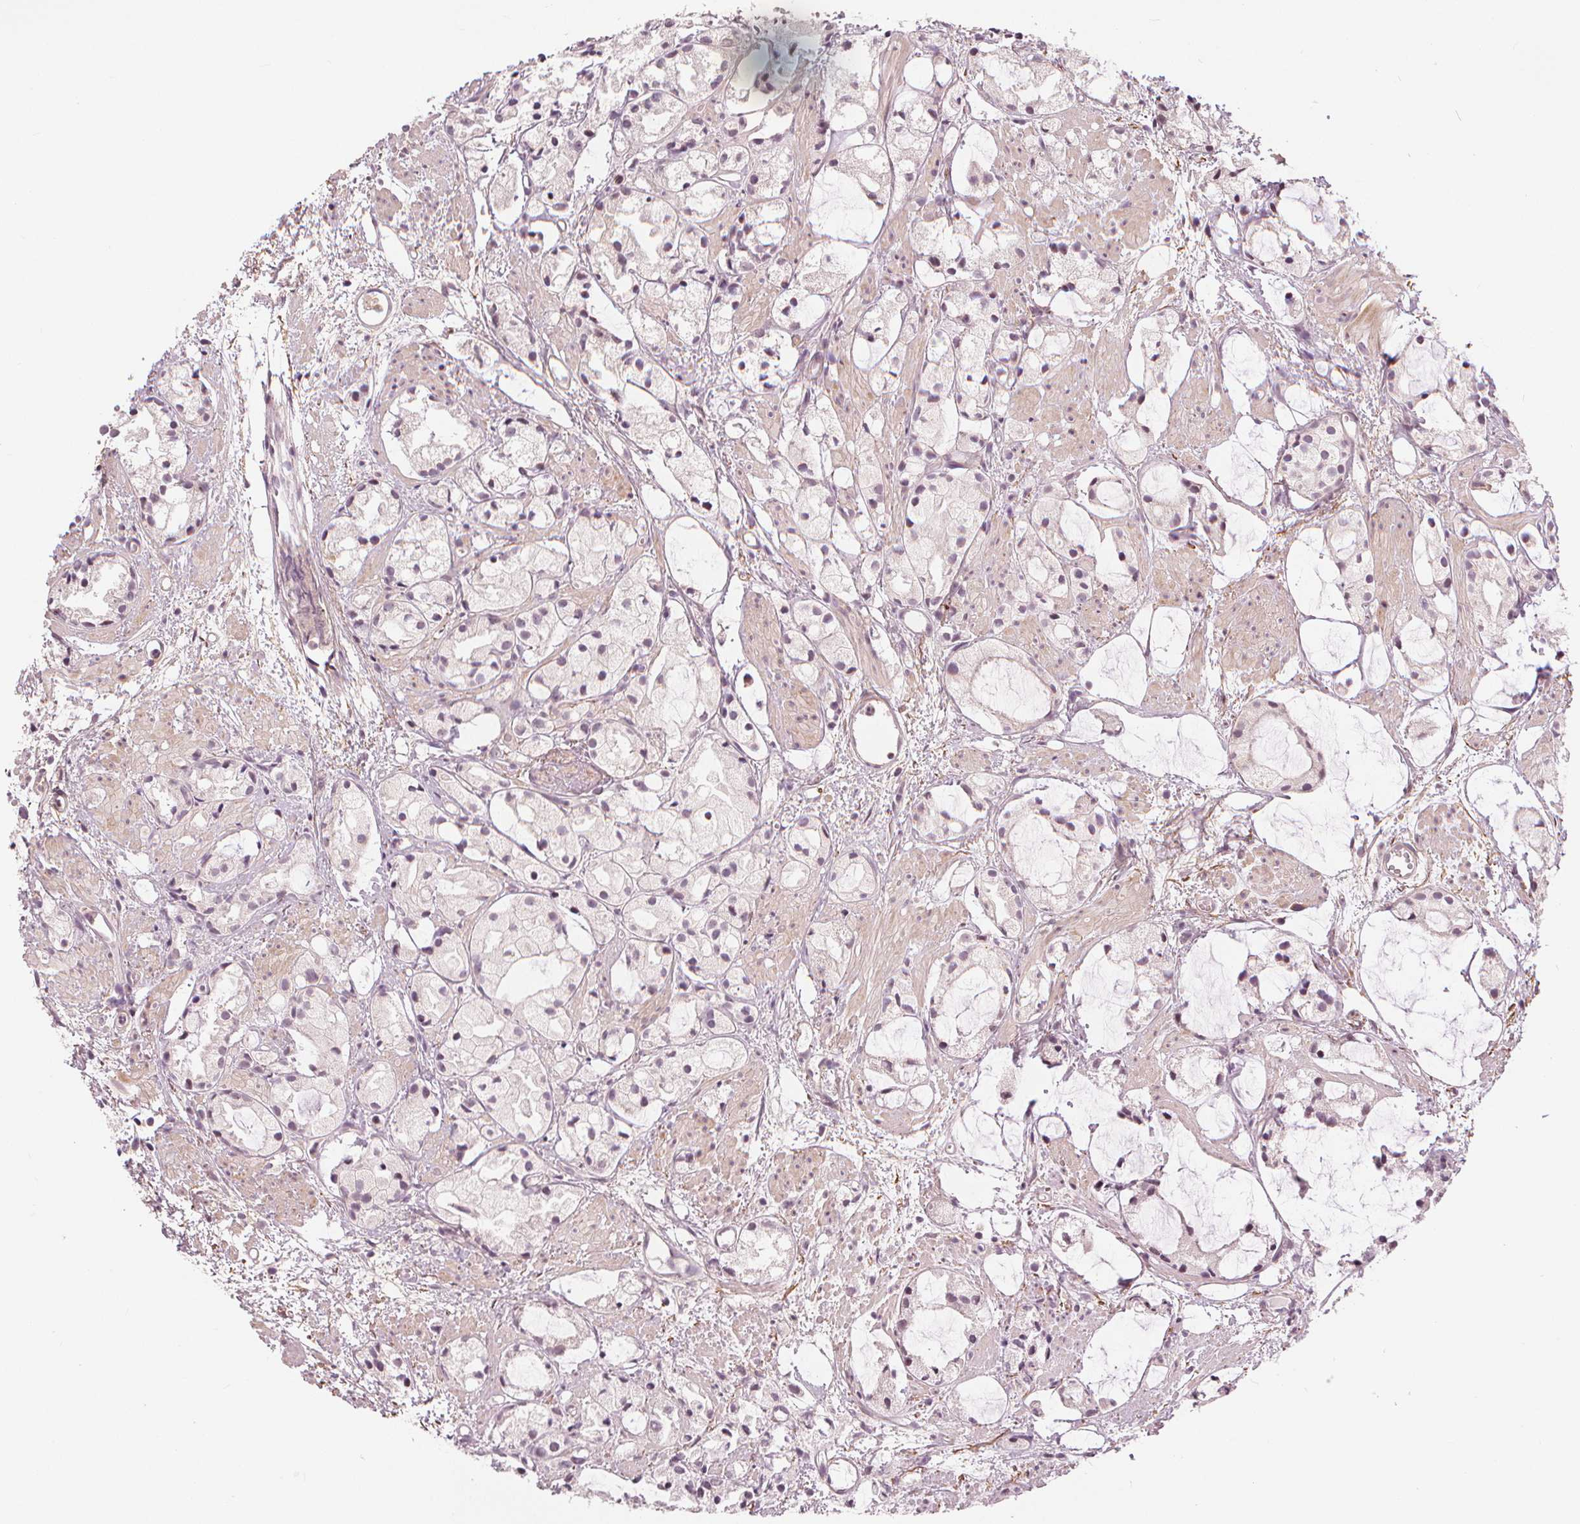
{"staining": {"intensity": "negative", "quantity": "none", "location": "none"}, "tissue": "prostate cancer", "cell_type": "Tumor cells", "image_type": "cancer", "snomed": [{"axis": "morphology", "description": "Adenocarcinoma, High grade"}, {"axis": "topography", "description": "Prostate"}], "caption": "Tumor cells are negative for protein expression in human prostate cancer.", "gene": "SLC34A1", "patient": {"sex": "male", "age": 85}}